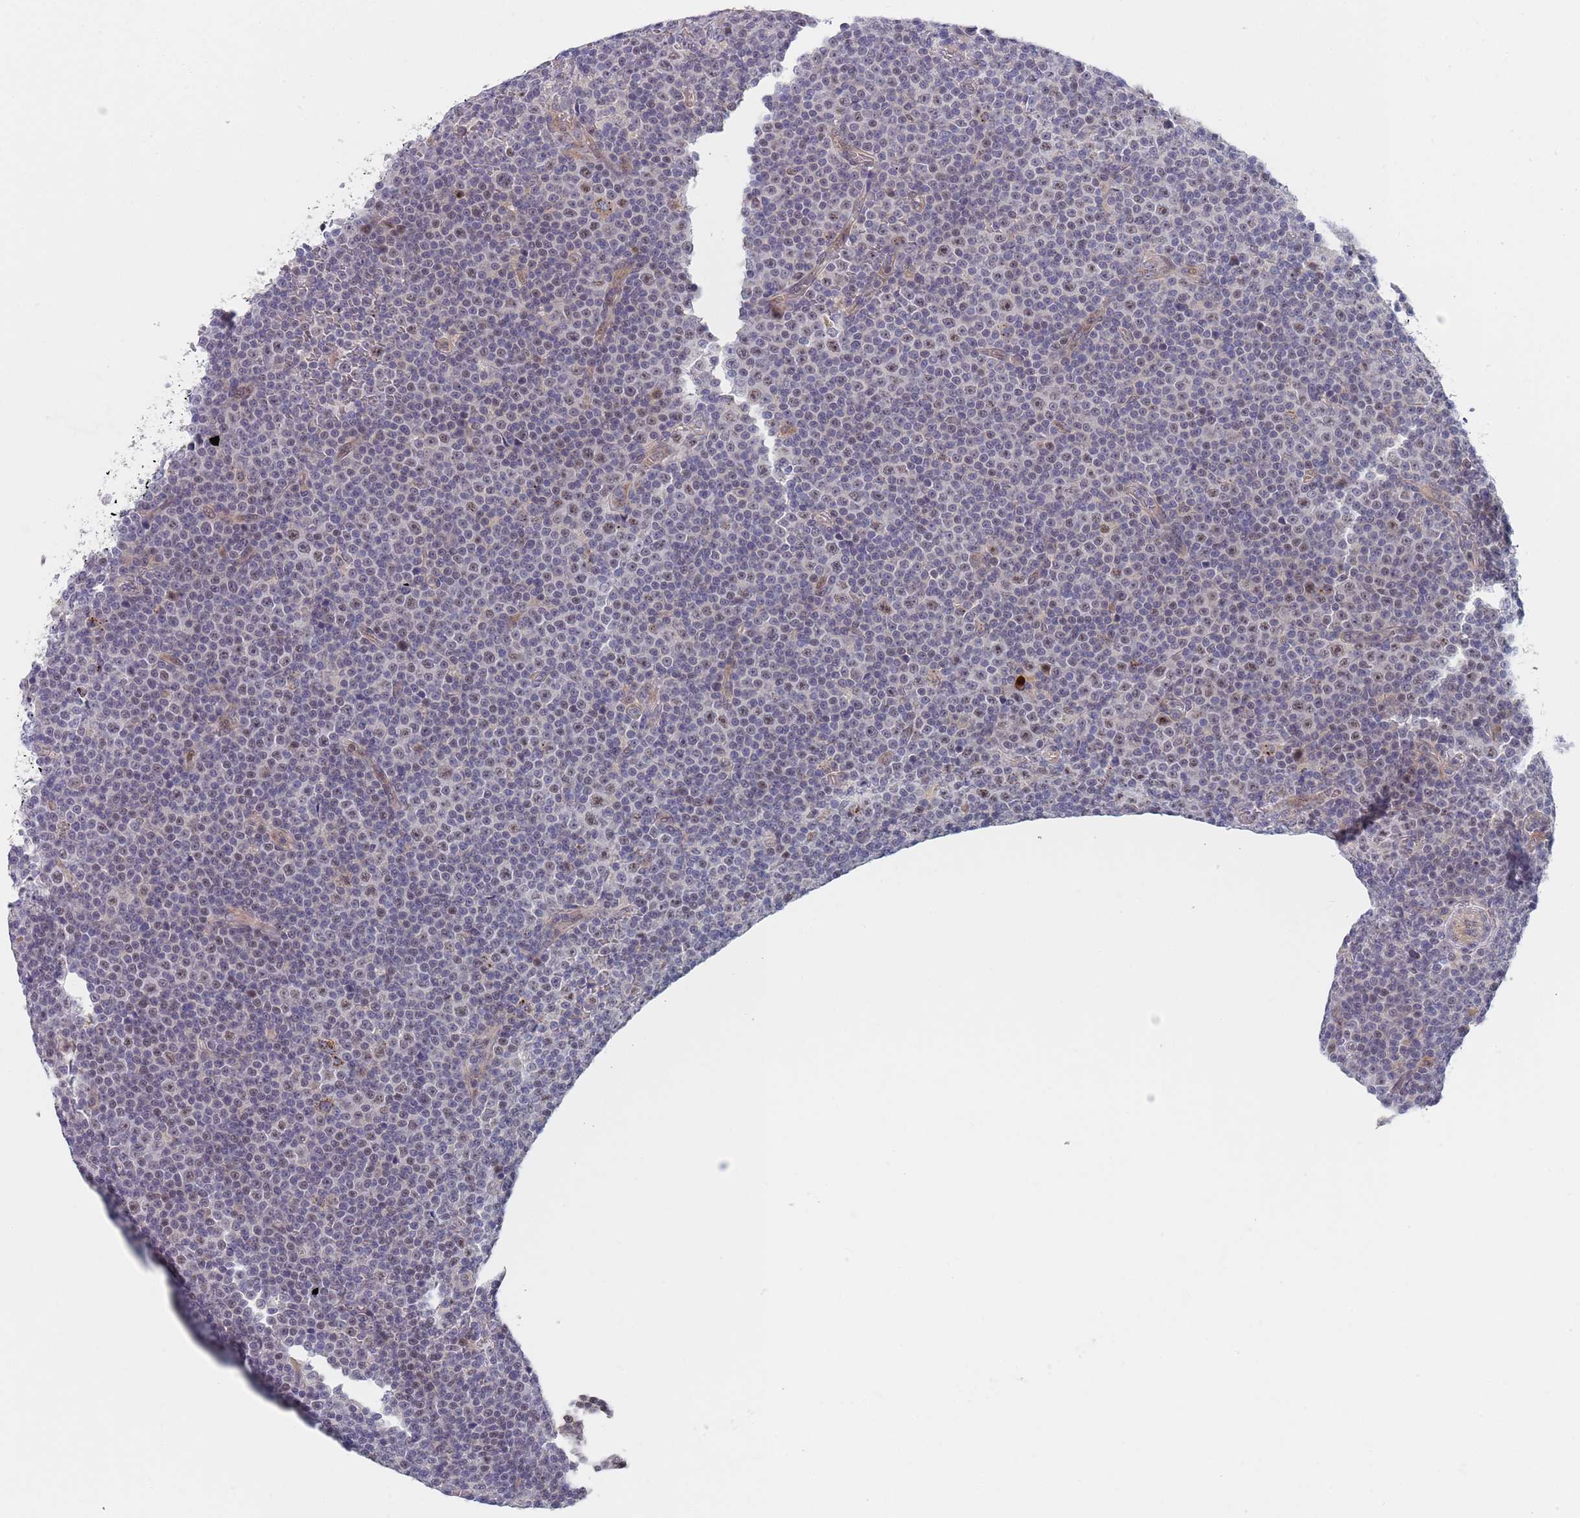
{"staining": {"intensity": "weak", "quantity": "<25%", "location": "nuclear"}, "tissue": "lymphoma", "cell_type": "Tumor cells", "image_type": "cancer", "snomed": [{"axis": "morphology", "description": "Malignant lymphoma, non-Hodgkin's type, Low grade"}, {"axis": "topography", "description": "Lymph node"}], "caption": "Photomicrograph shows no protein expression in tumor cells of lymphoma tissue.", "gene": "PLCL2", "patient": {"sex": "female", "age": 67}}